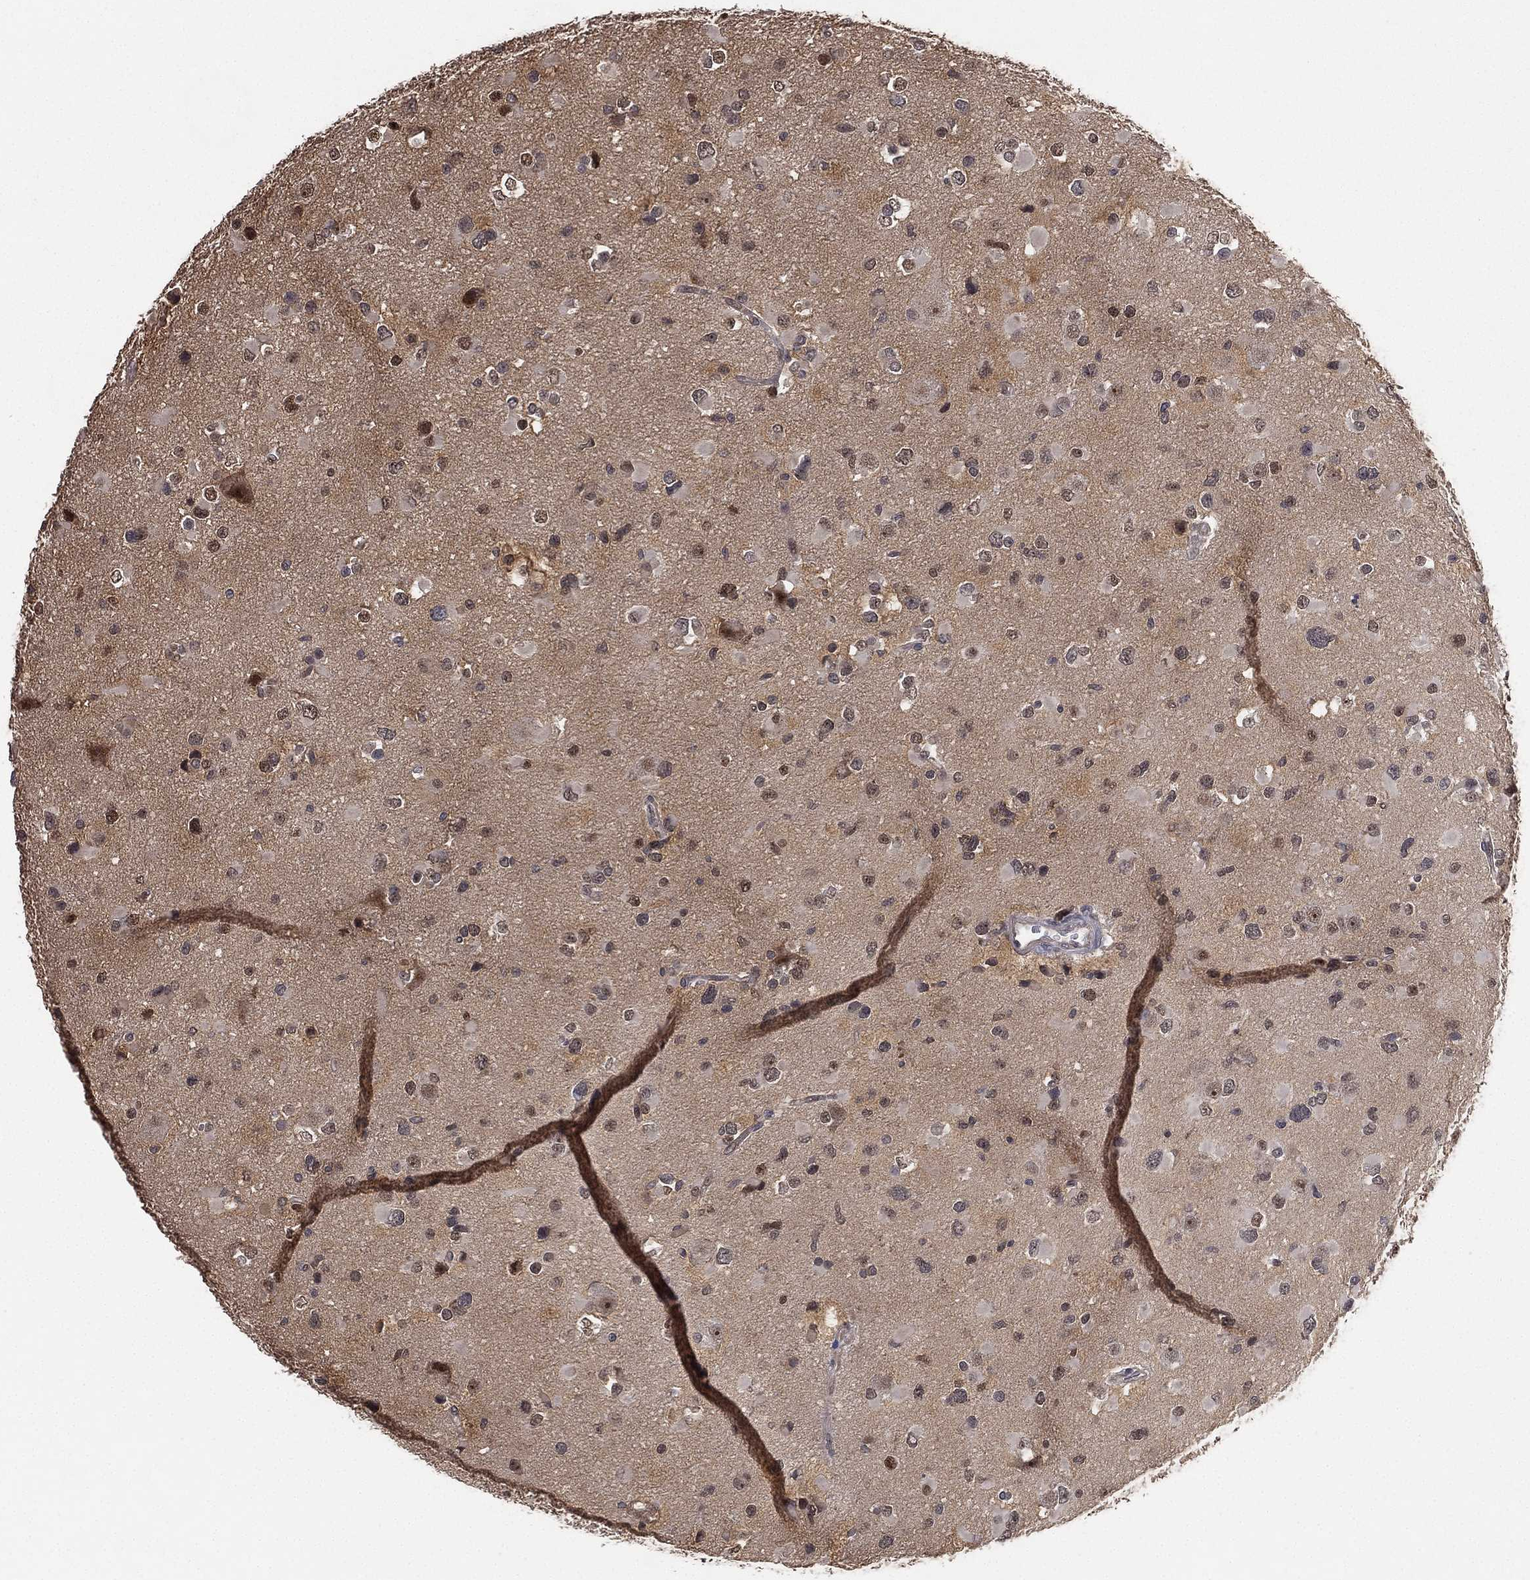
{"staining": {"intensity": "moderate", "quantity": "<25%", "location": "nuclear"}, "tissue": "glioma", "cell_type": "Tumor cells", "image_type": "cancer", "snomed": [{"axis": "morphology", "description": "Glioma, malignant, Low grade"}, {"axis": "topography", "description": "Brain"}], "caption": "Malignant glioma (low-grade) was stained to show a protein in brown. There is low levels of moderate nuclear positivity in about <25% of tumor cells. (Stains: DAB (3,3'-diaminobenzidine) in brown, nuclei in blue, Microscopy: brightfield microscopy at high magnification).", "gene": "KAT14", "patient": {"sex": "female", "age": 32}}